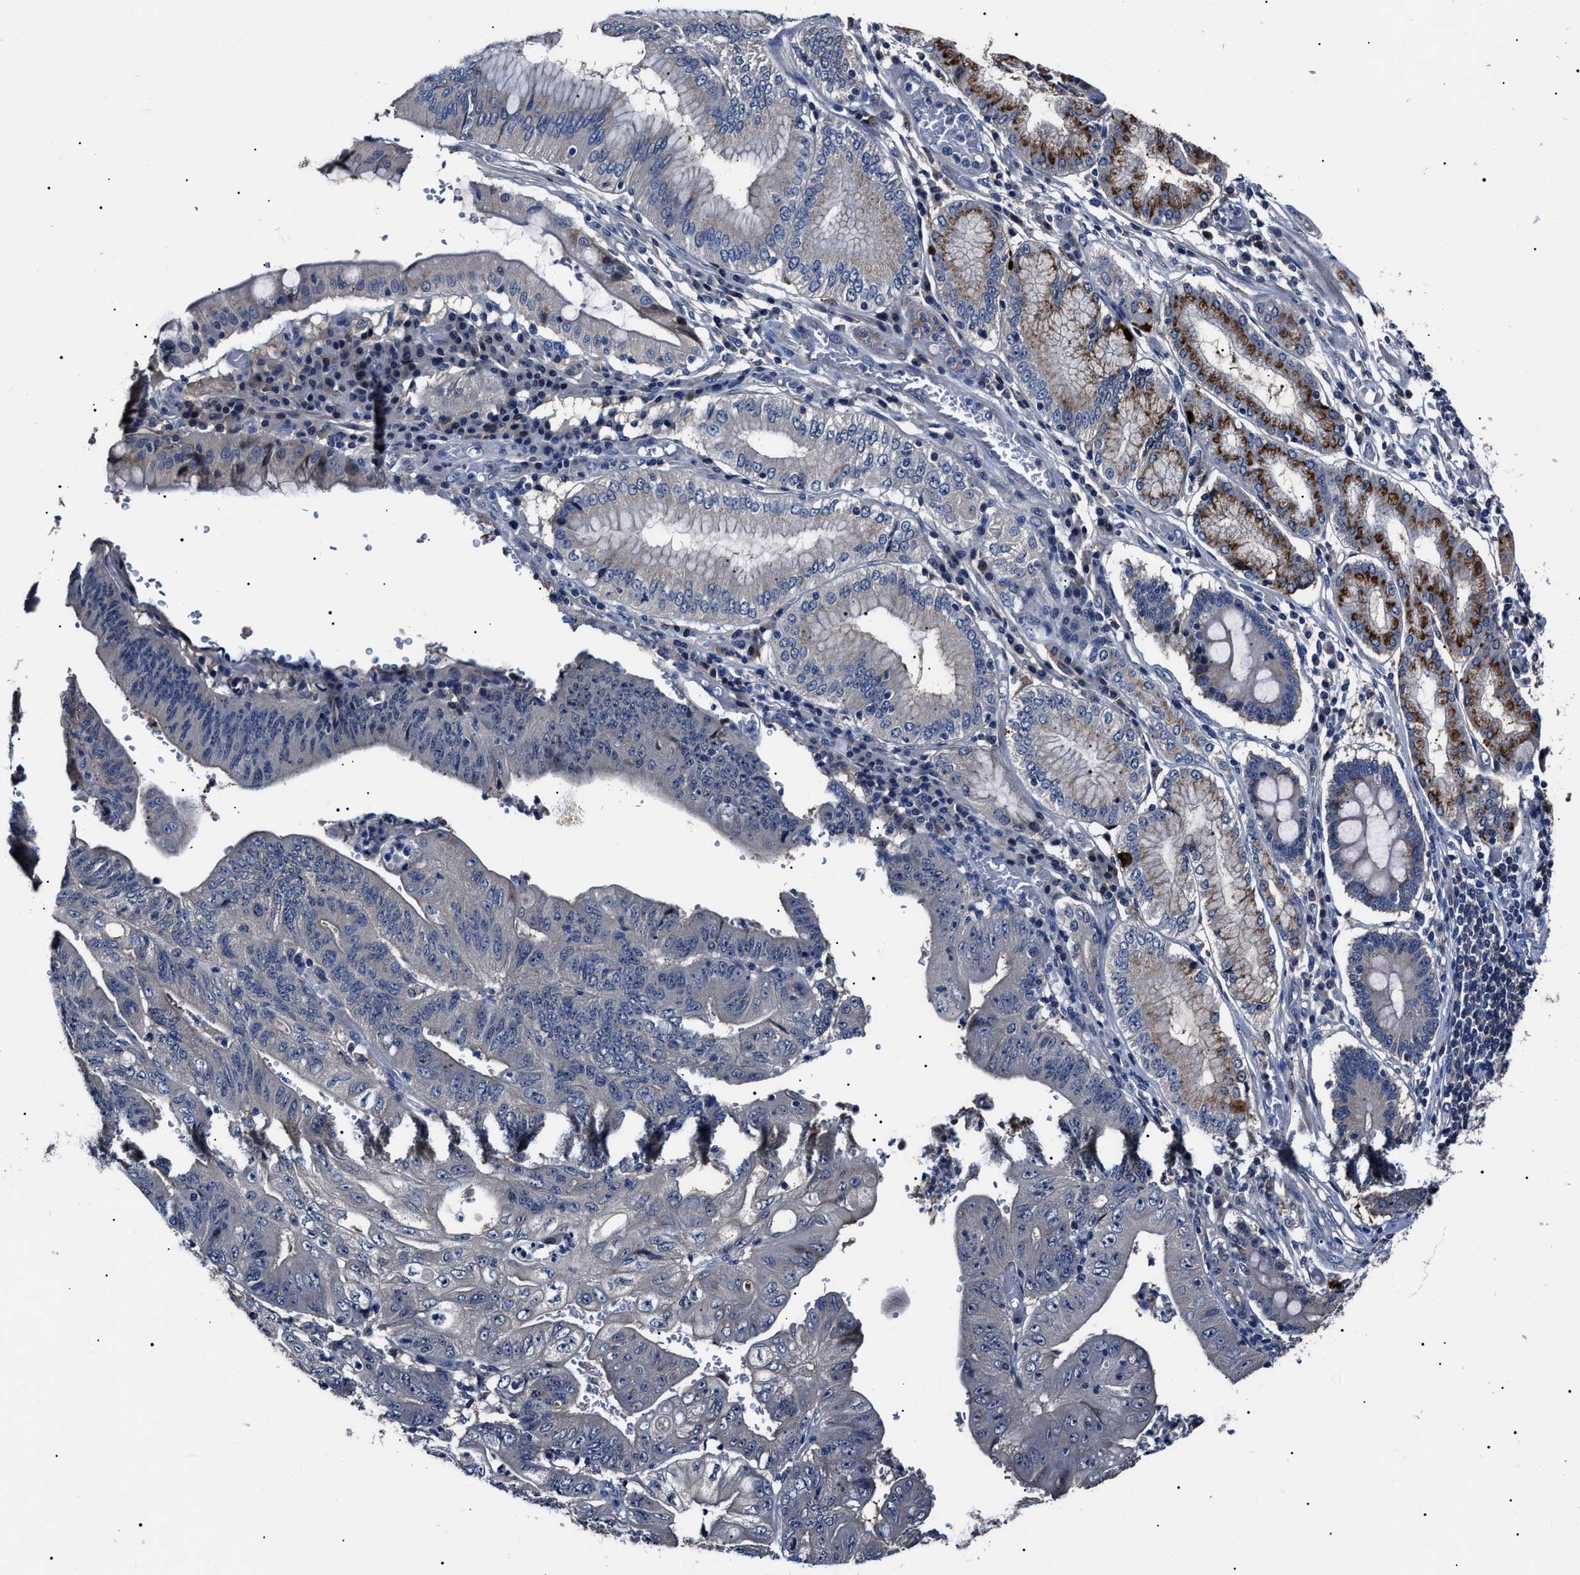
{"staining": {"intensity": "negative", "quantity": "none", "location": "none"}, "tissue": "stomach cancer", "cell_type": "Tumor cells", "image_type": "cancer", "snomed": [{"axis": "morphology", "description": "Adenocarcinoma, NOS"}, {"axis": "topography", "description": "Stomach"}], "caption": "A photomicrograph of human stomach cancer is negative for staining in tumor cells. The staining is performed using DAB brown chromogen with nuclei counter-stained in using hematoxylin.", "gene": "IFT81", "patient": {"sex": "female", "age": 73}}